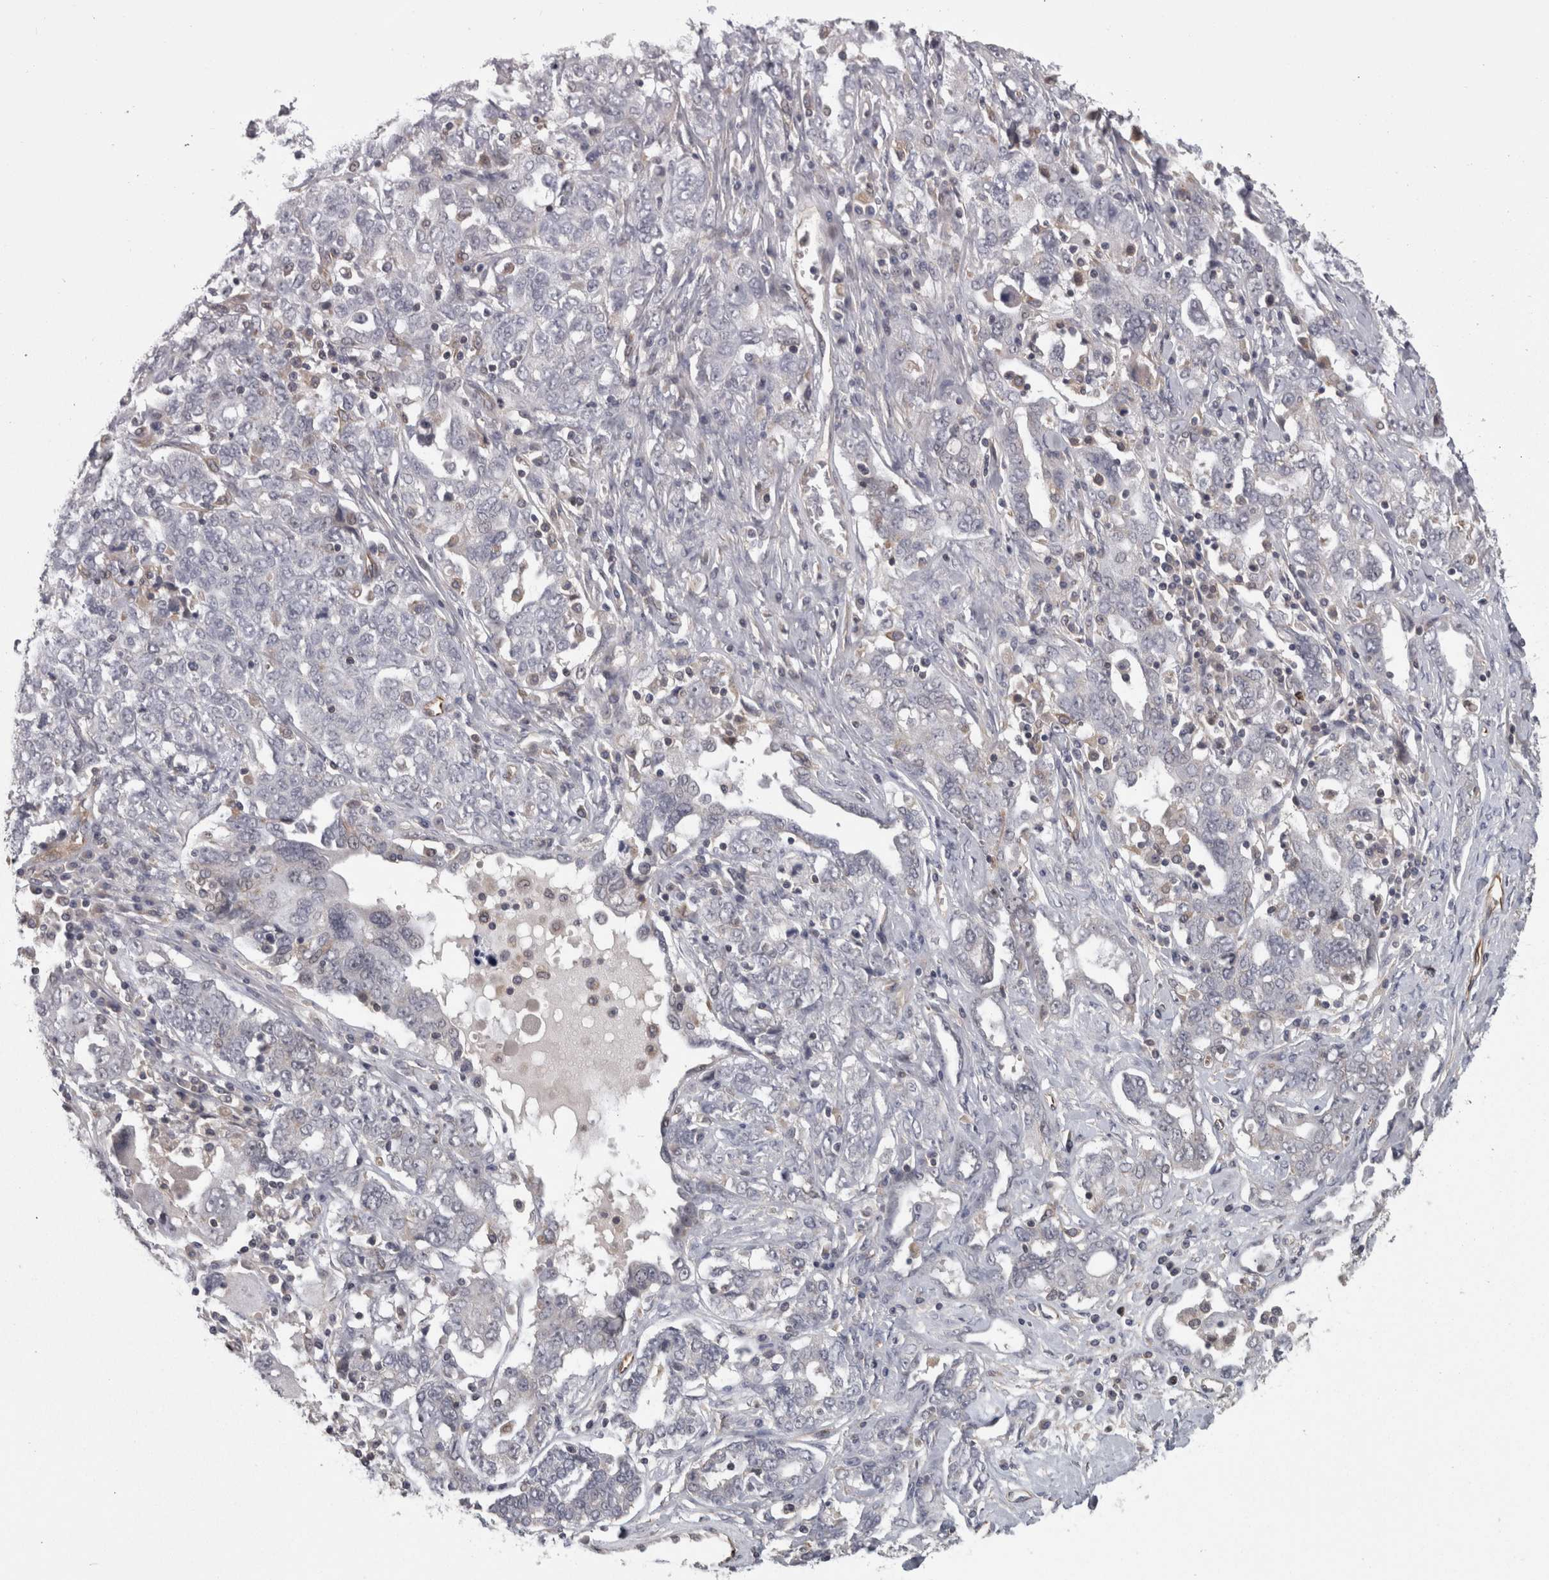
{"staining": {"intensity": "negative", "quantity": "none", "location": "none"}, "tissue": "ovarian cancer", "cell_type": "Tumor cells", "image_type": "cancer", "snomed": [{"axis": "morphology", "description": "Carcinoma, endometroid"}, {"axis": "topography", "description": "Ovary"}], "caption": "A photomicrograph of ovarian cancer (endometroid carcinoma) stained for a protein exhibits no brown staining in tumor cells. The staining was performed using DAB (3,3'-diaminobenzidine) to visualize the protein expression in brown, while the nuclei were stained in blue with hematoxylin (Magnification: 20x).", "gene": "RMDN1", "patient": {"sex": "female", "age": 62}}